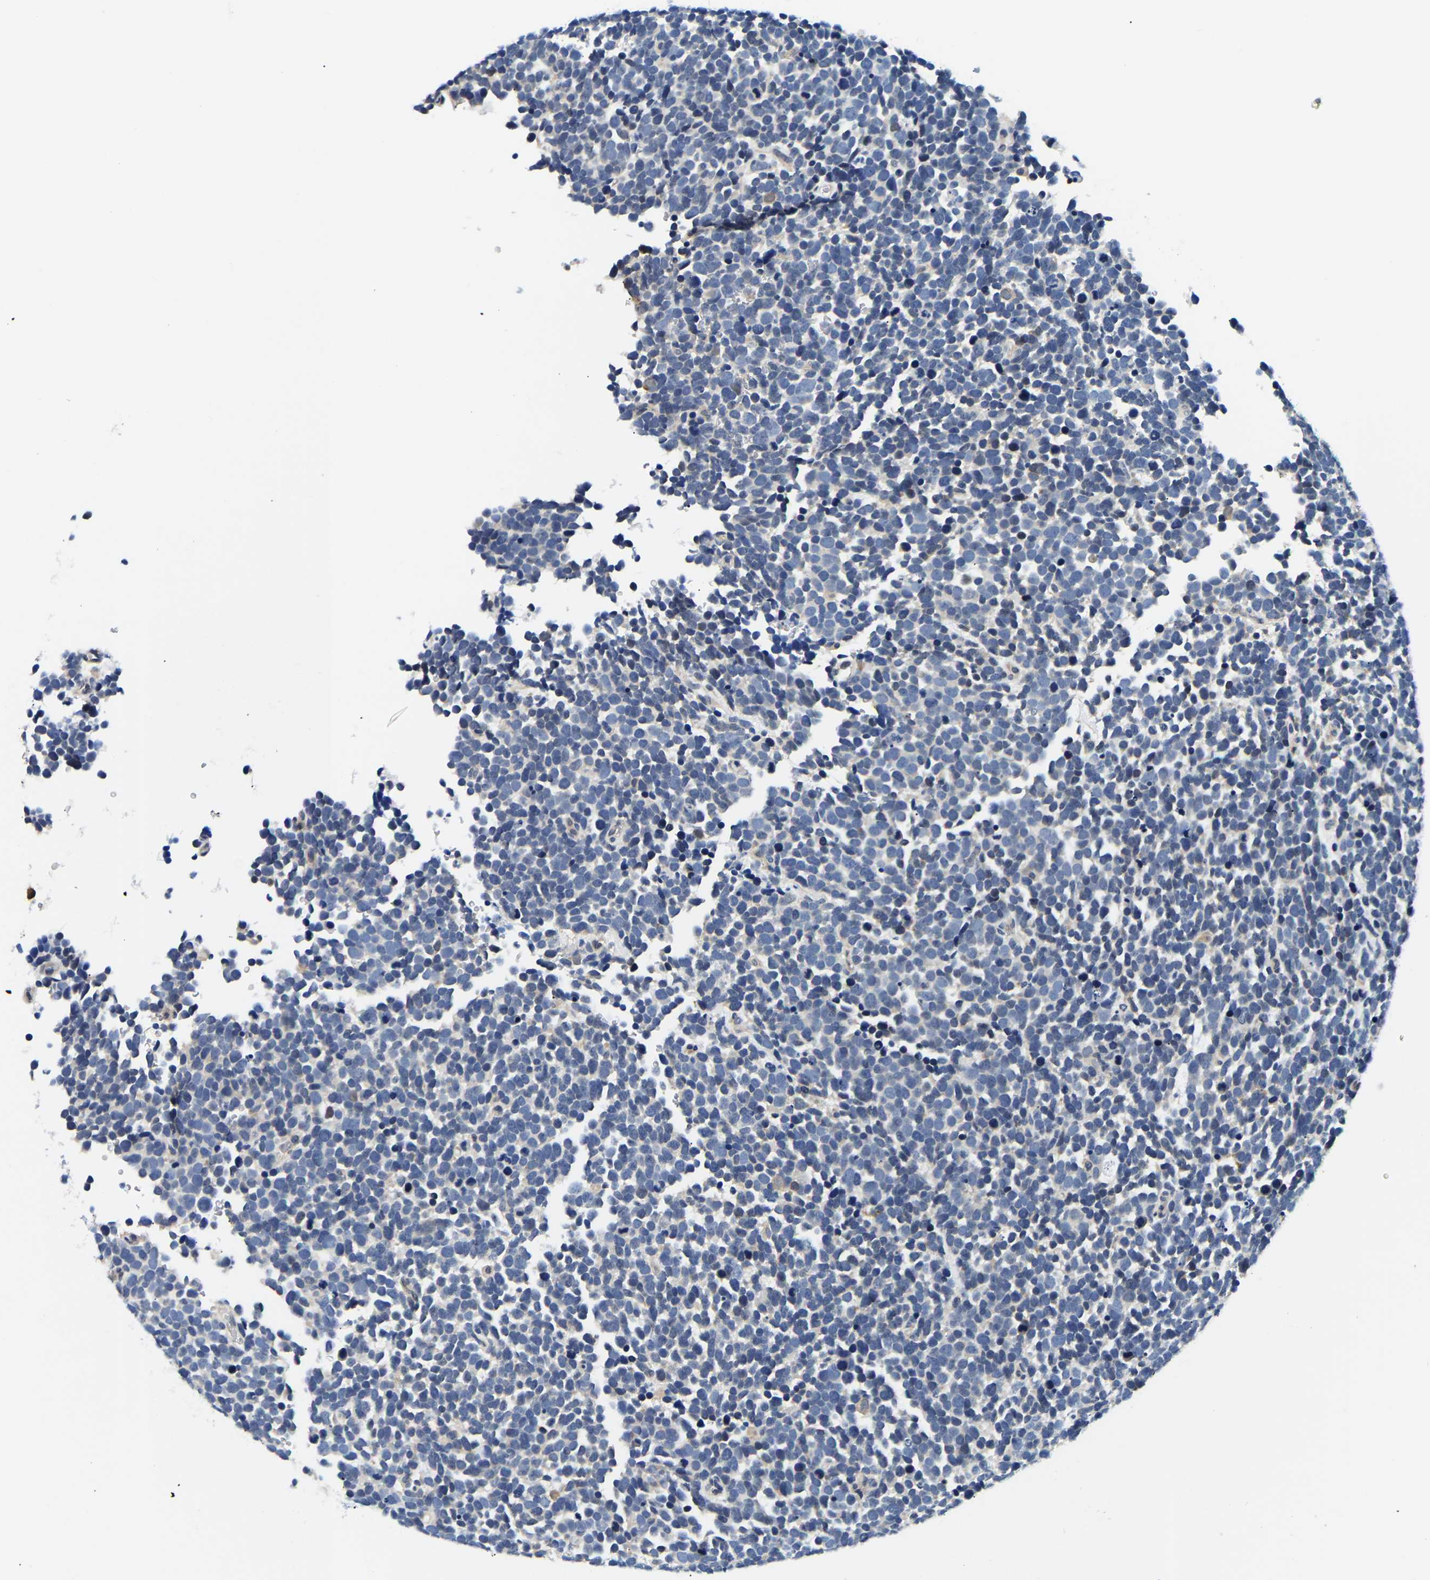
{"staining": {"intensity": "negative", "quantity": "none", "location": "none"}, "tissue": "urothelial cancer", "cell_type": "Tumor cells", "image_type": "cancer", "snomed": [{"axis": "morphology", "description": "Urothelial carcinoma, High grade"}, {"axis": "topography", "description": "Urinary bladder"}], "caption": "Tumor cells show no significant protein staining in high-grade urothelial carcinoma.", "gene": "UCHL3", "patient": {"sex": "female", "age": 82}}